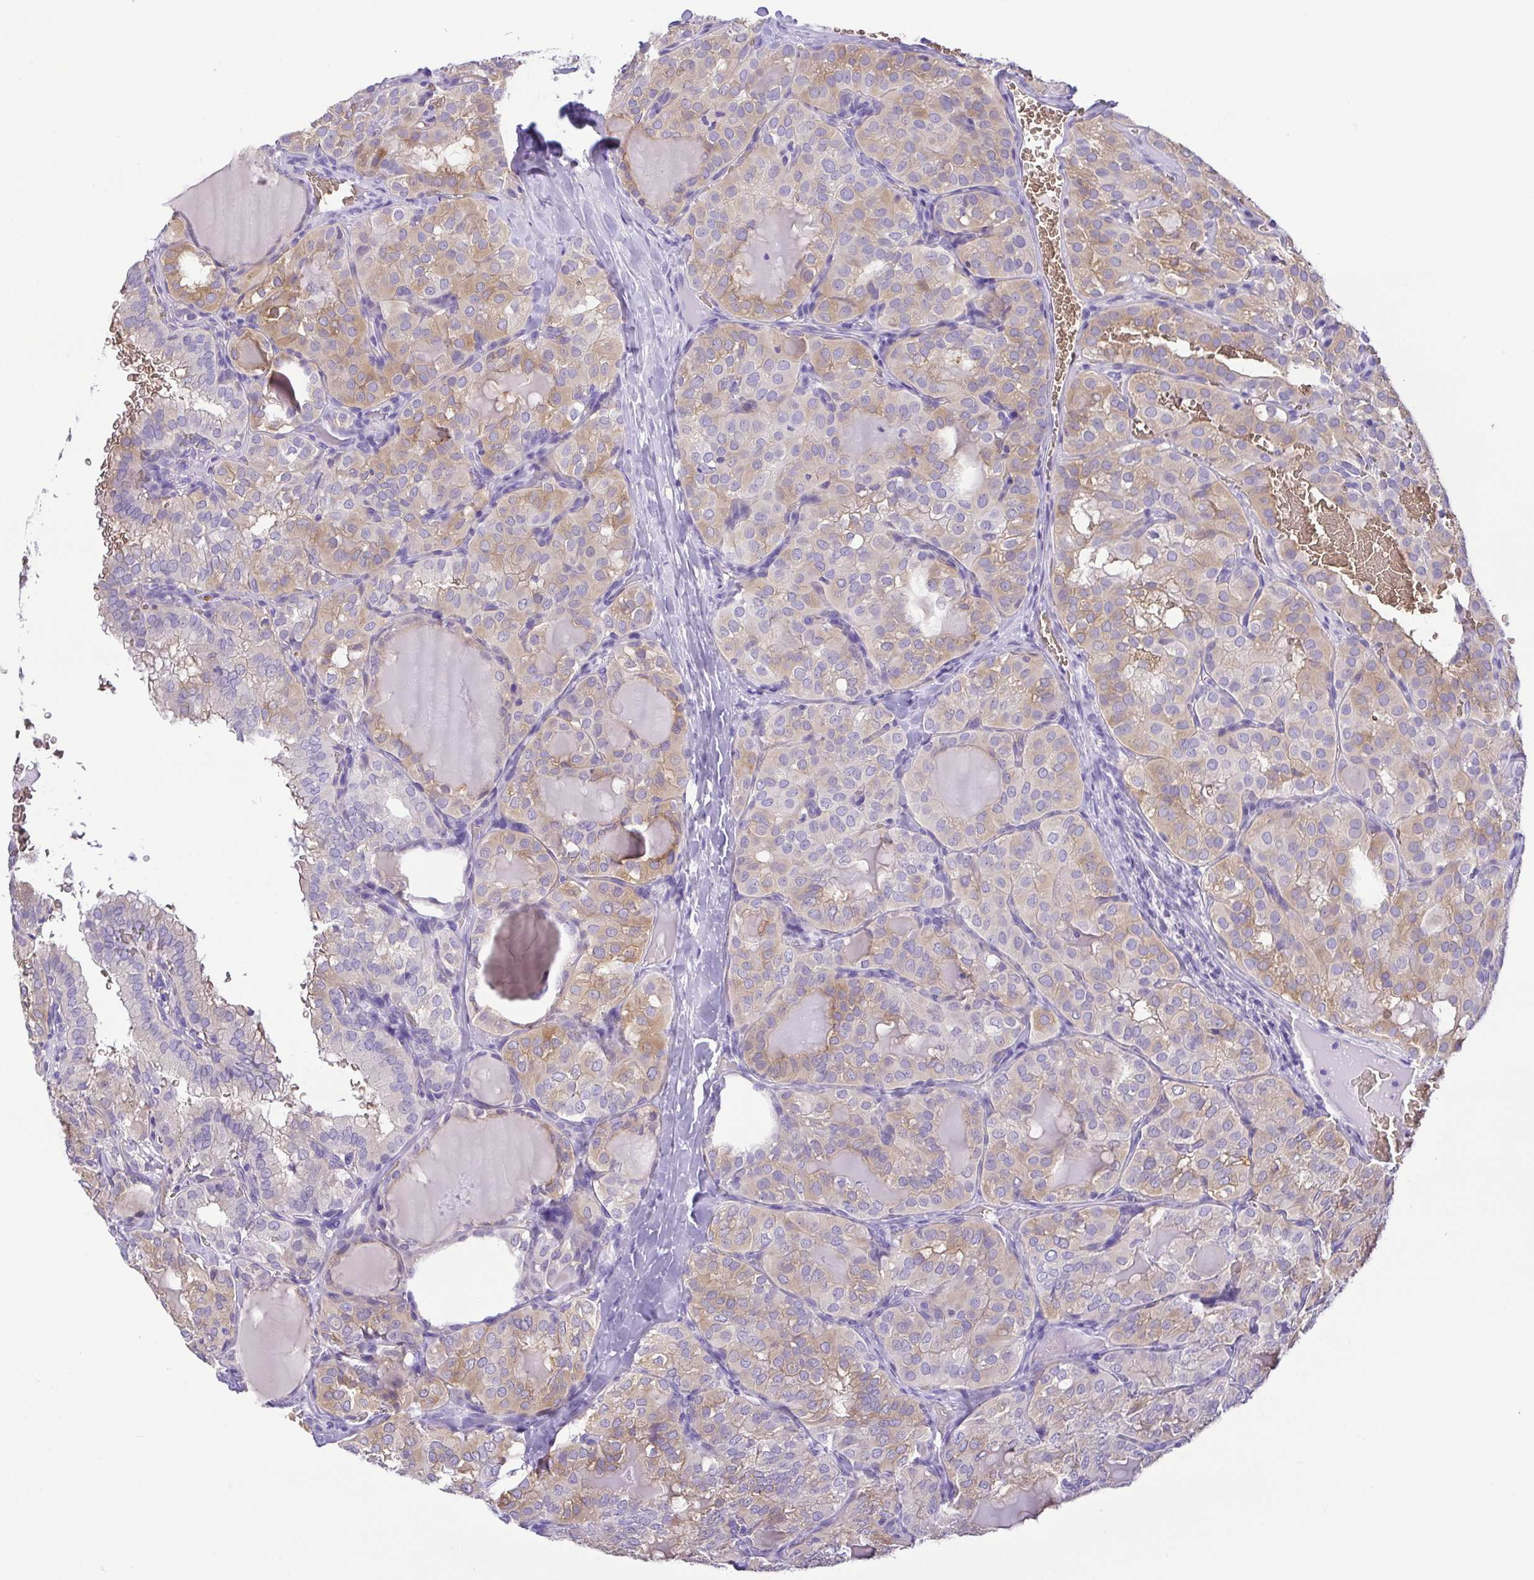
{"staining": {"intensity": "weak", "quantity": "25%-75%", "location": "cytoplasmic/membranous"}, "tissue": "thyroid cancer", "cell_type": "Tumor cells", "image_type": "cancer", "snomed": [{"axis": "morphology", "description": "Papillary adenocarcinoma, NOS"}, {"axis": "topography", "description": "Thyroid gland"}], "caption": "Immunohistochemical staining of papillary adenocarcinoma (thyroid) demonstrates low levels of weak cytoplasmic/membranous protein positivity in about 25%-75% of tumor cells.", "gene": "EPB42", "patient": {"sex": "male", "age": 20}}